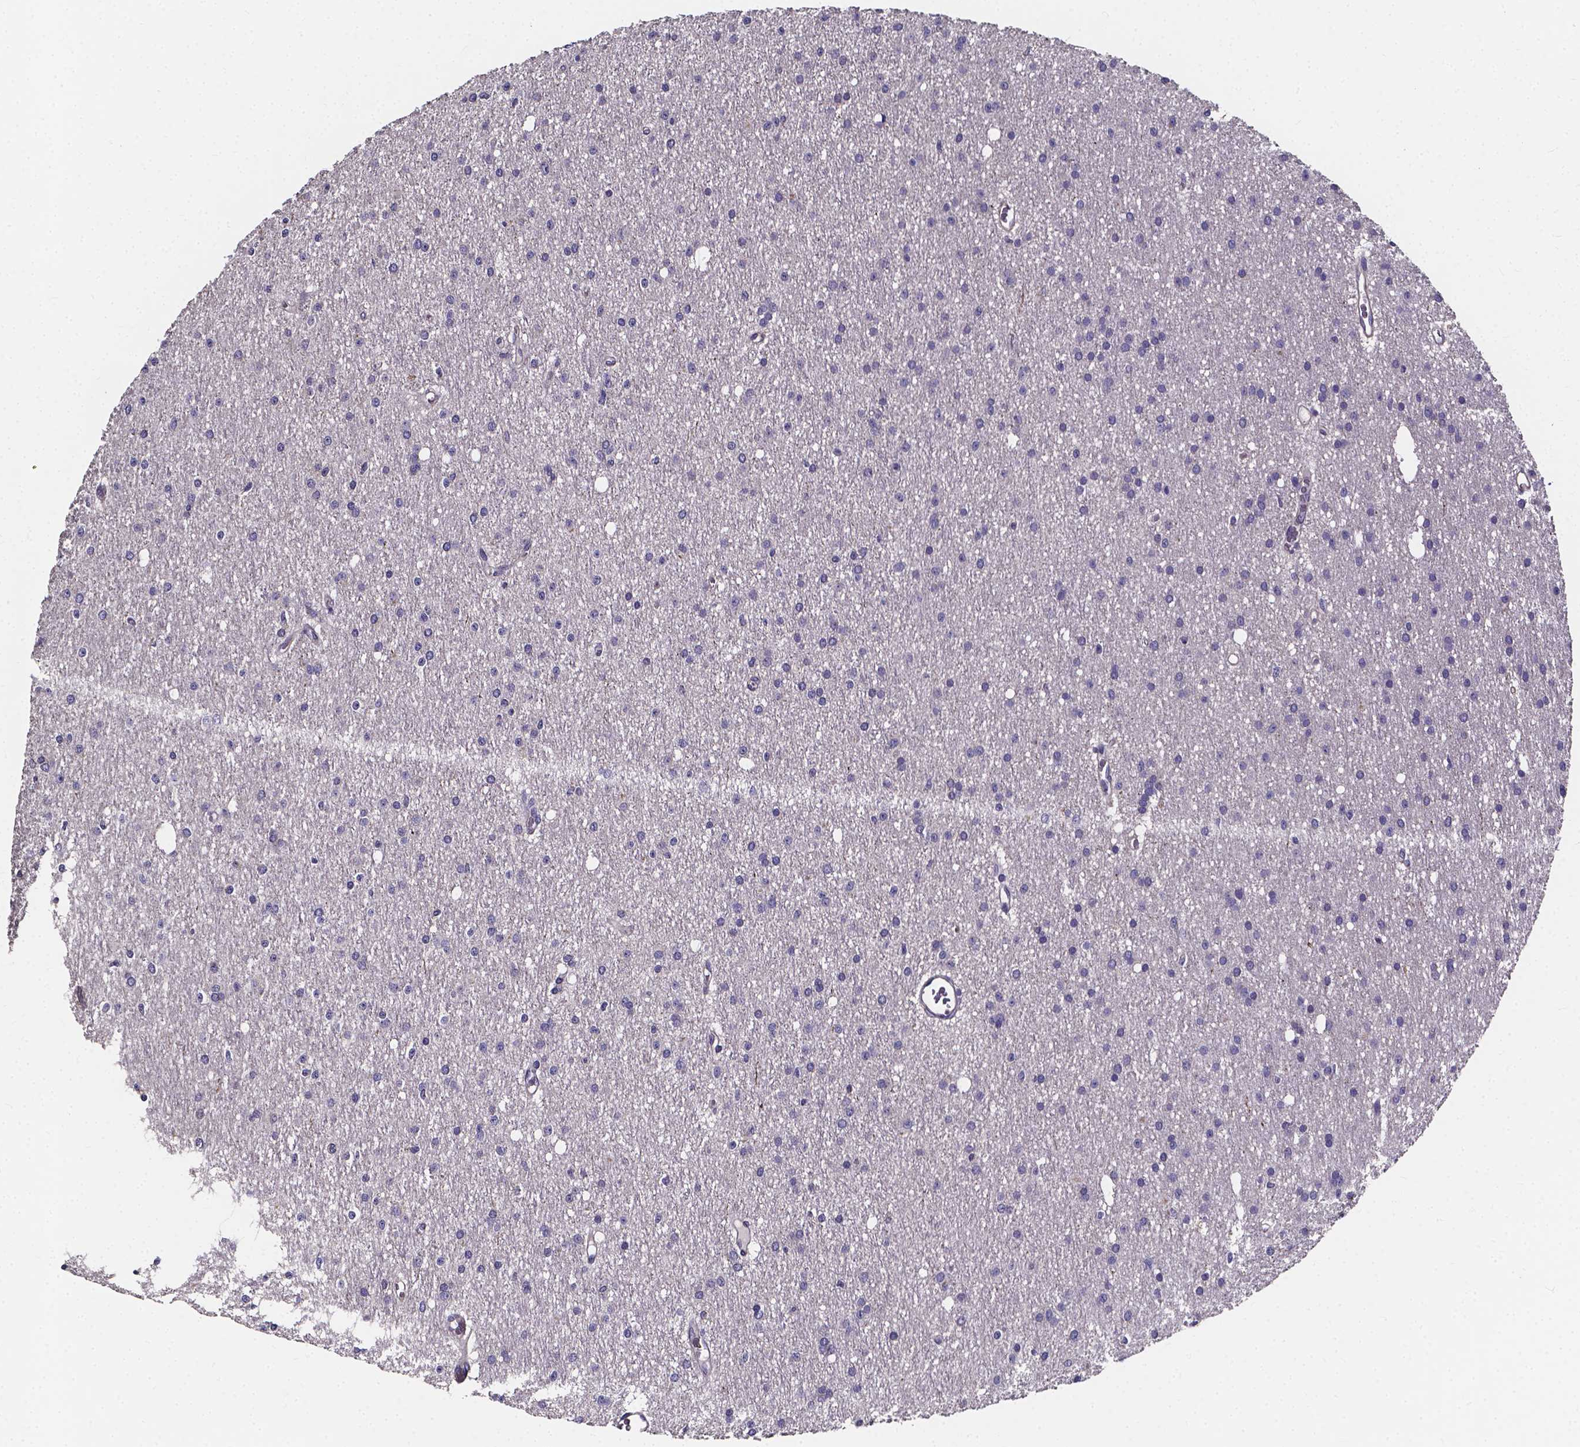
{"staining": {"intensity": "negative", "quantity": "none", "location": "none"}, "tissue": "glioma", "cell_type": "Tumor cells", "image_type": "cancer", "snomed": [{"axis": "morphology", "description": "Glioma, malignant, Low grade"}, {"axis": "topography", "description": "Brain"}], "caption": "Malignant low-grade glioma was stained to show a protein in brown. There is no significant staining in tumor cells.", "gene": "THEMIS", "patient": {"sex": "male", "age": 27}}